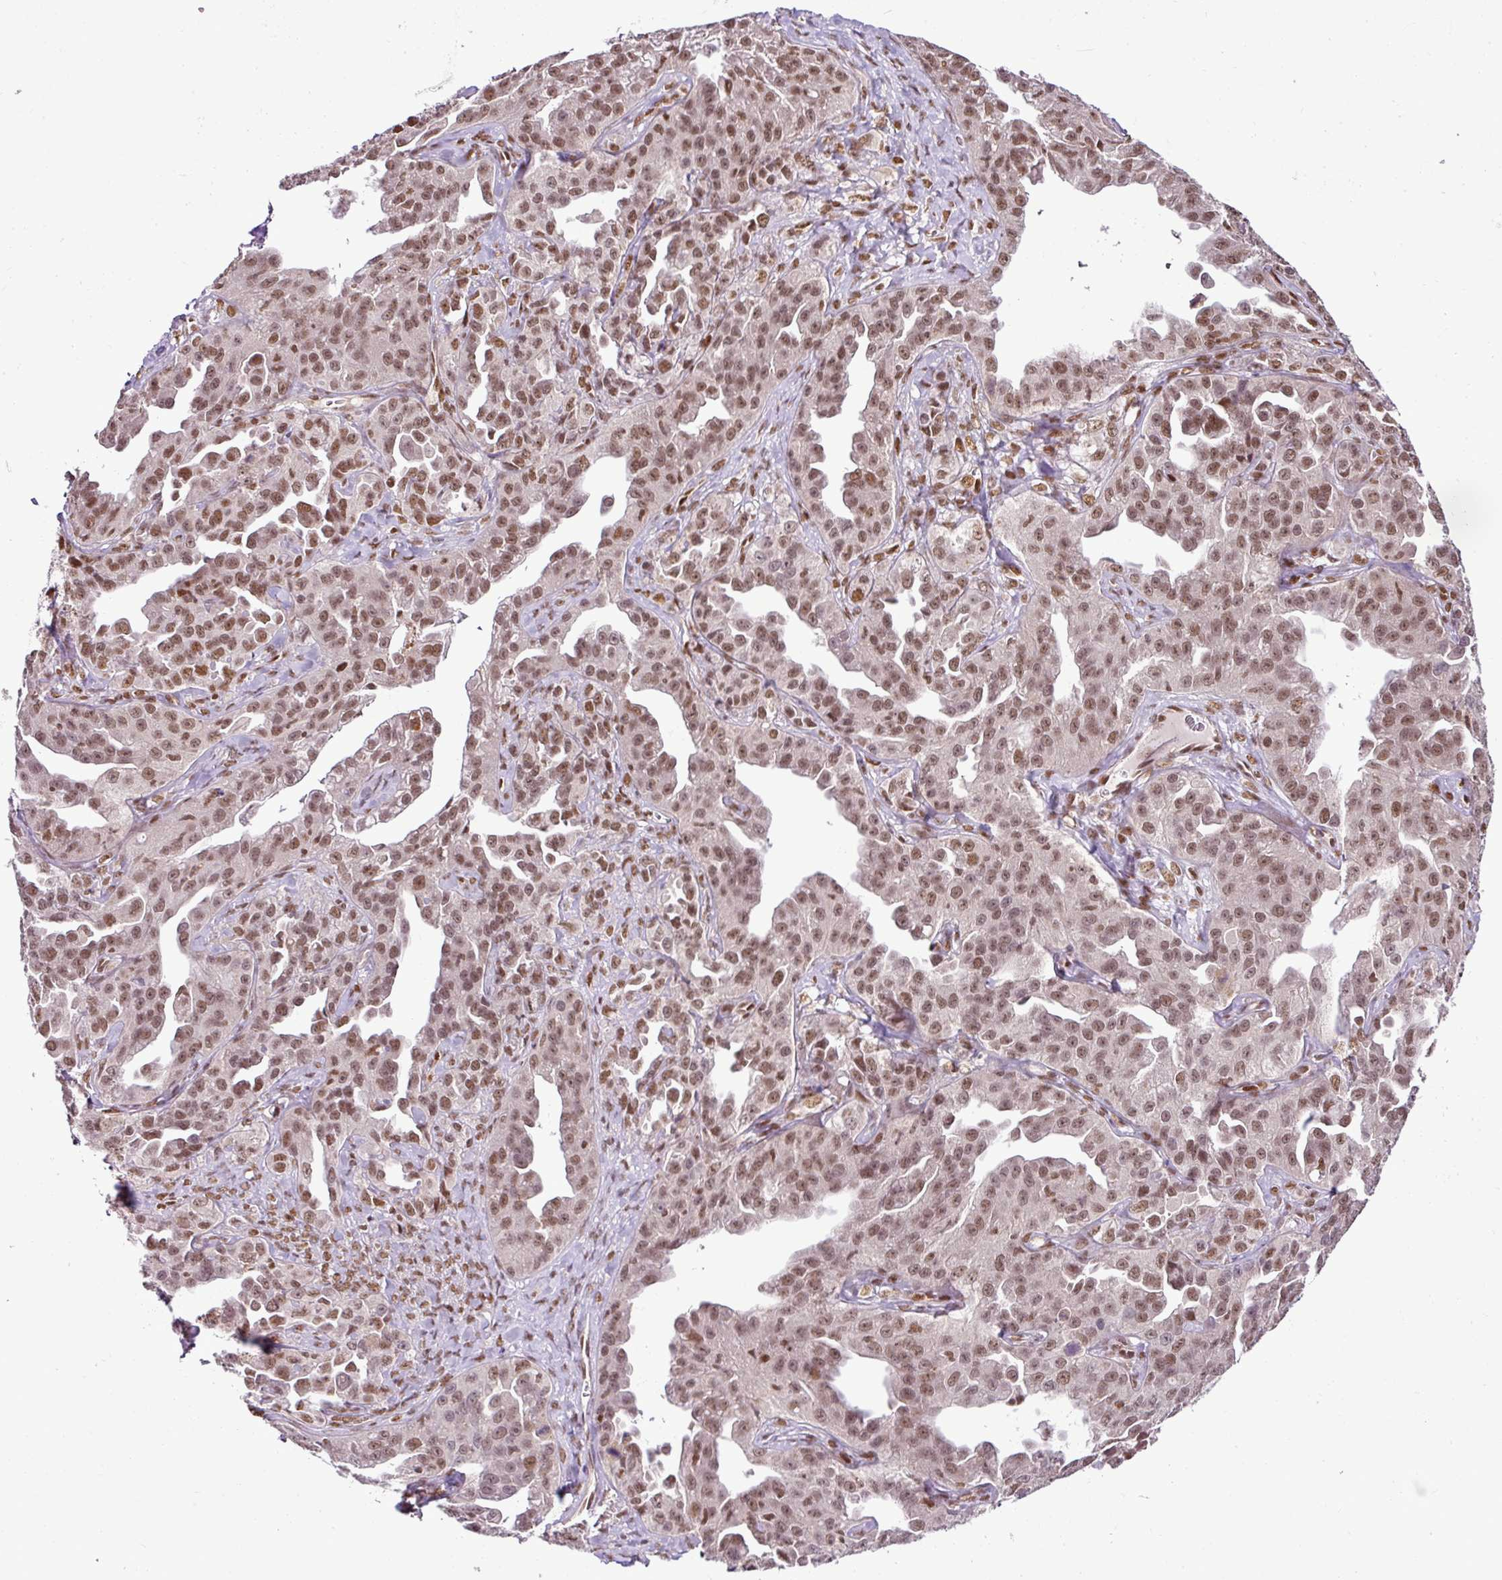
{"staining": {"intensity": "moderate", "quantity": ">75%", "location": "nuclear"}, "tissue": "ovarian cancer", "cell_type": "Tumor cells", "image_type": "cancer", "snomed": [{"axis": "morphology", "description": "Cystadenocarcinoma, serous, NOS"}, {"axis": "topography", "description": "Ovary"}], "caption": "Brown immunohistochemical staining in ovarian cancer (serous cystadenocarcinoma) reveals moderate nuclear staining in approximately >75% of tumor cells.", "gene": "PGAP4", "patient": {"sex": "female", "age": 75}}